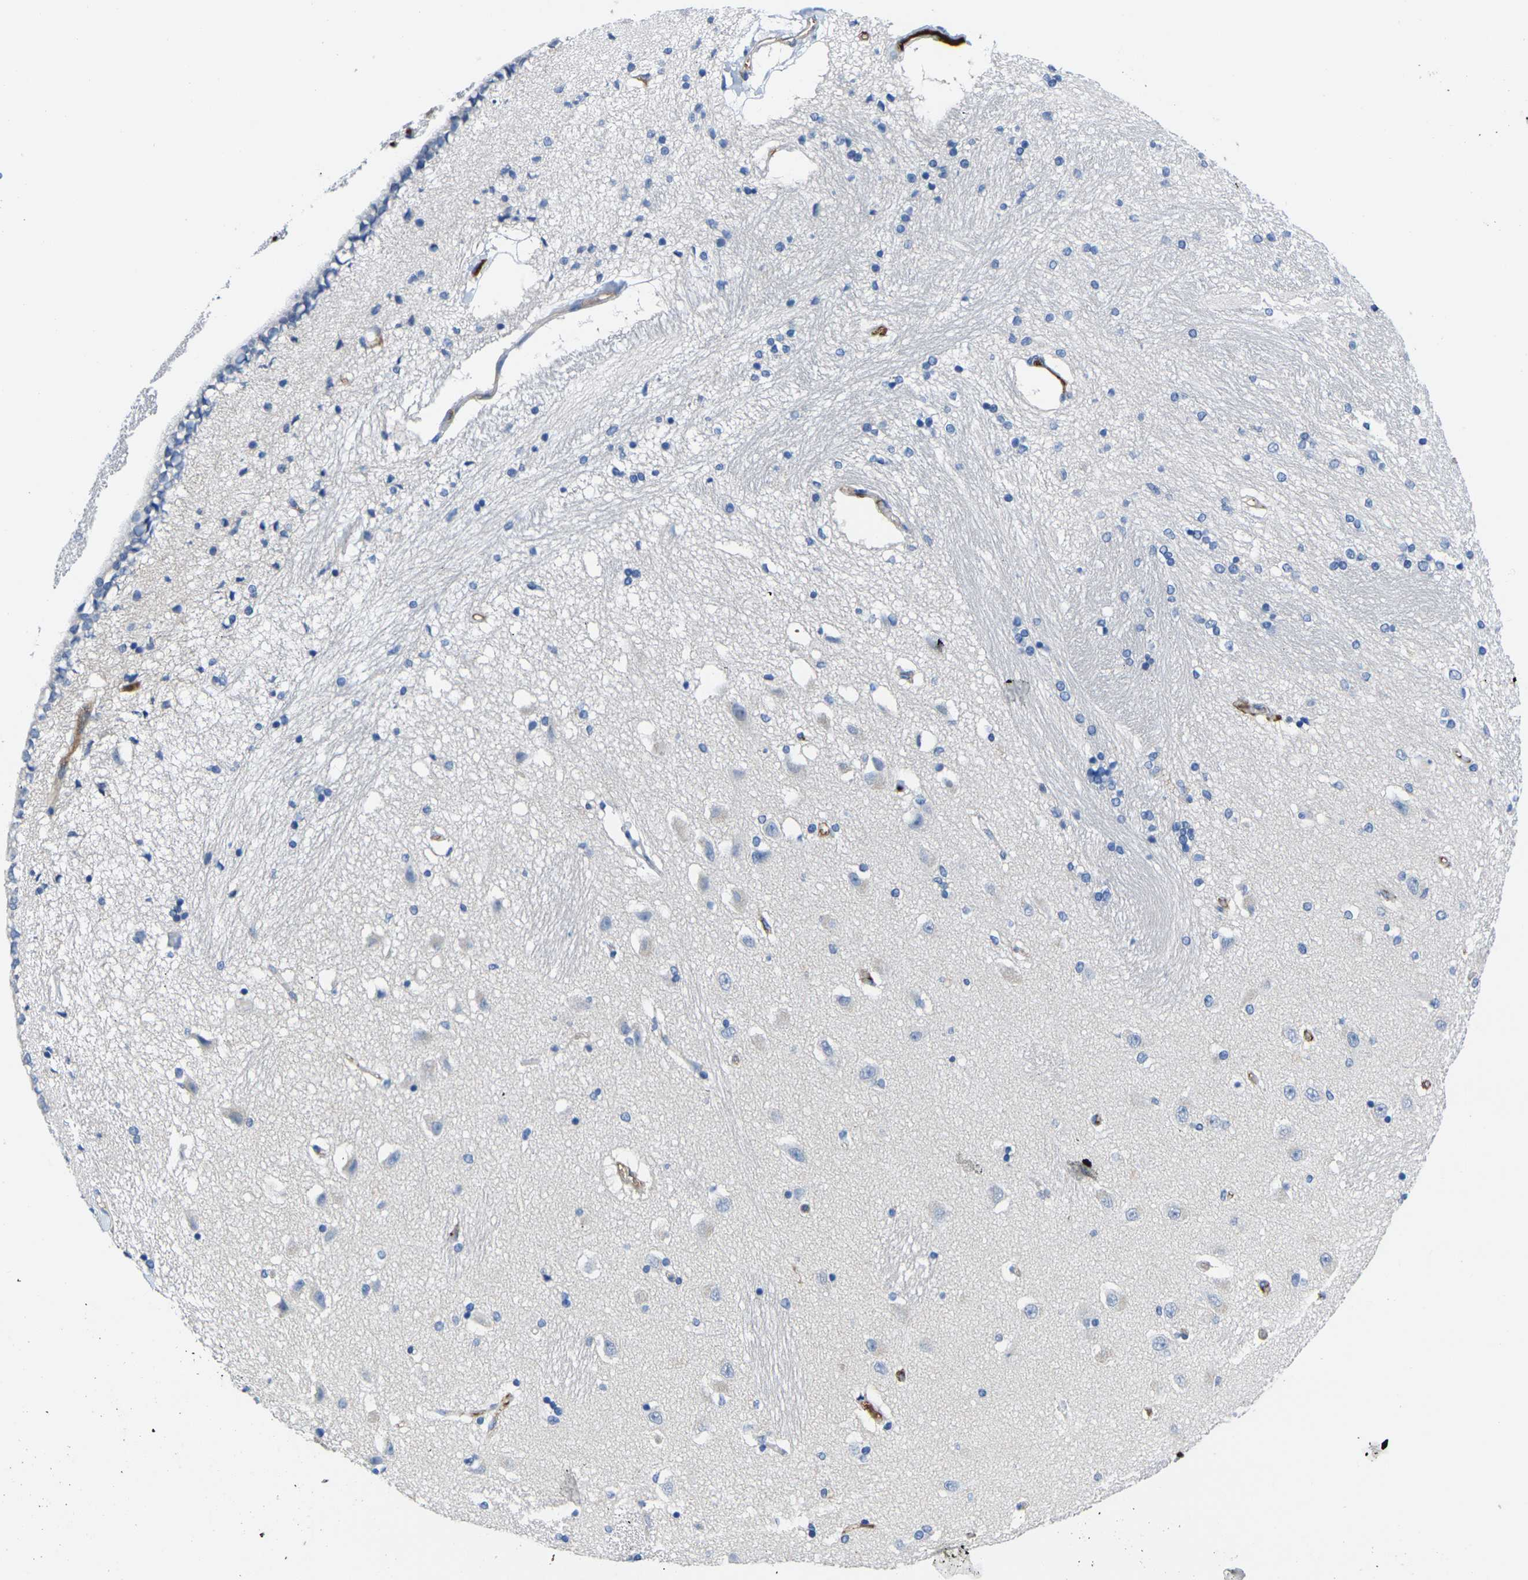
{"staining": {"intensity": "negative", "quantity": "none", "location": "none"}, "tissue": "hippocampus", "cell_type": "Glial cells", "image_type": "normal", "snomed": [{"axis": "morphology", "description": "Normal tissue, NOS"}, {"axis": "topography", "description": "Hippocampus"}], "caption": "Immunohistochemistry (IHC) micrograph of unremarkable hippocampus: hippocampus stained with DAB displays no significant protein expression in glial cells. (DAB (3,3'-diaminobenzidine) immunohistochemistry (IHC) visualized using brightfield microscopy, high magnification).", "gene": "GREM2", "patient": {"sex": "female", "age": 54}}